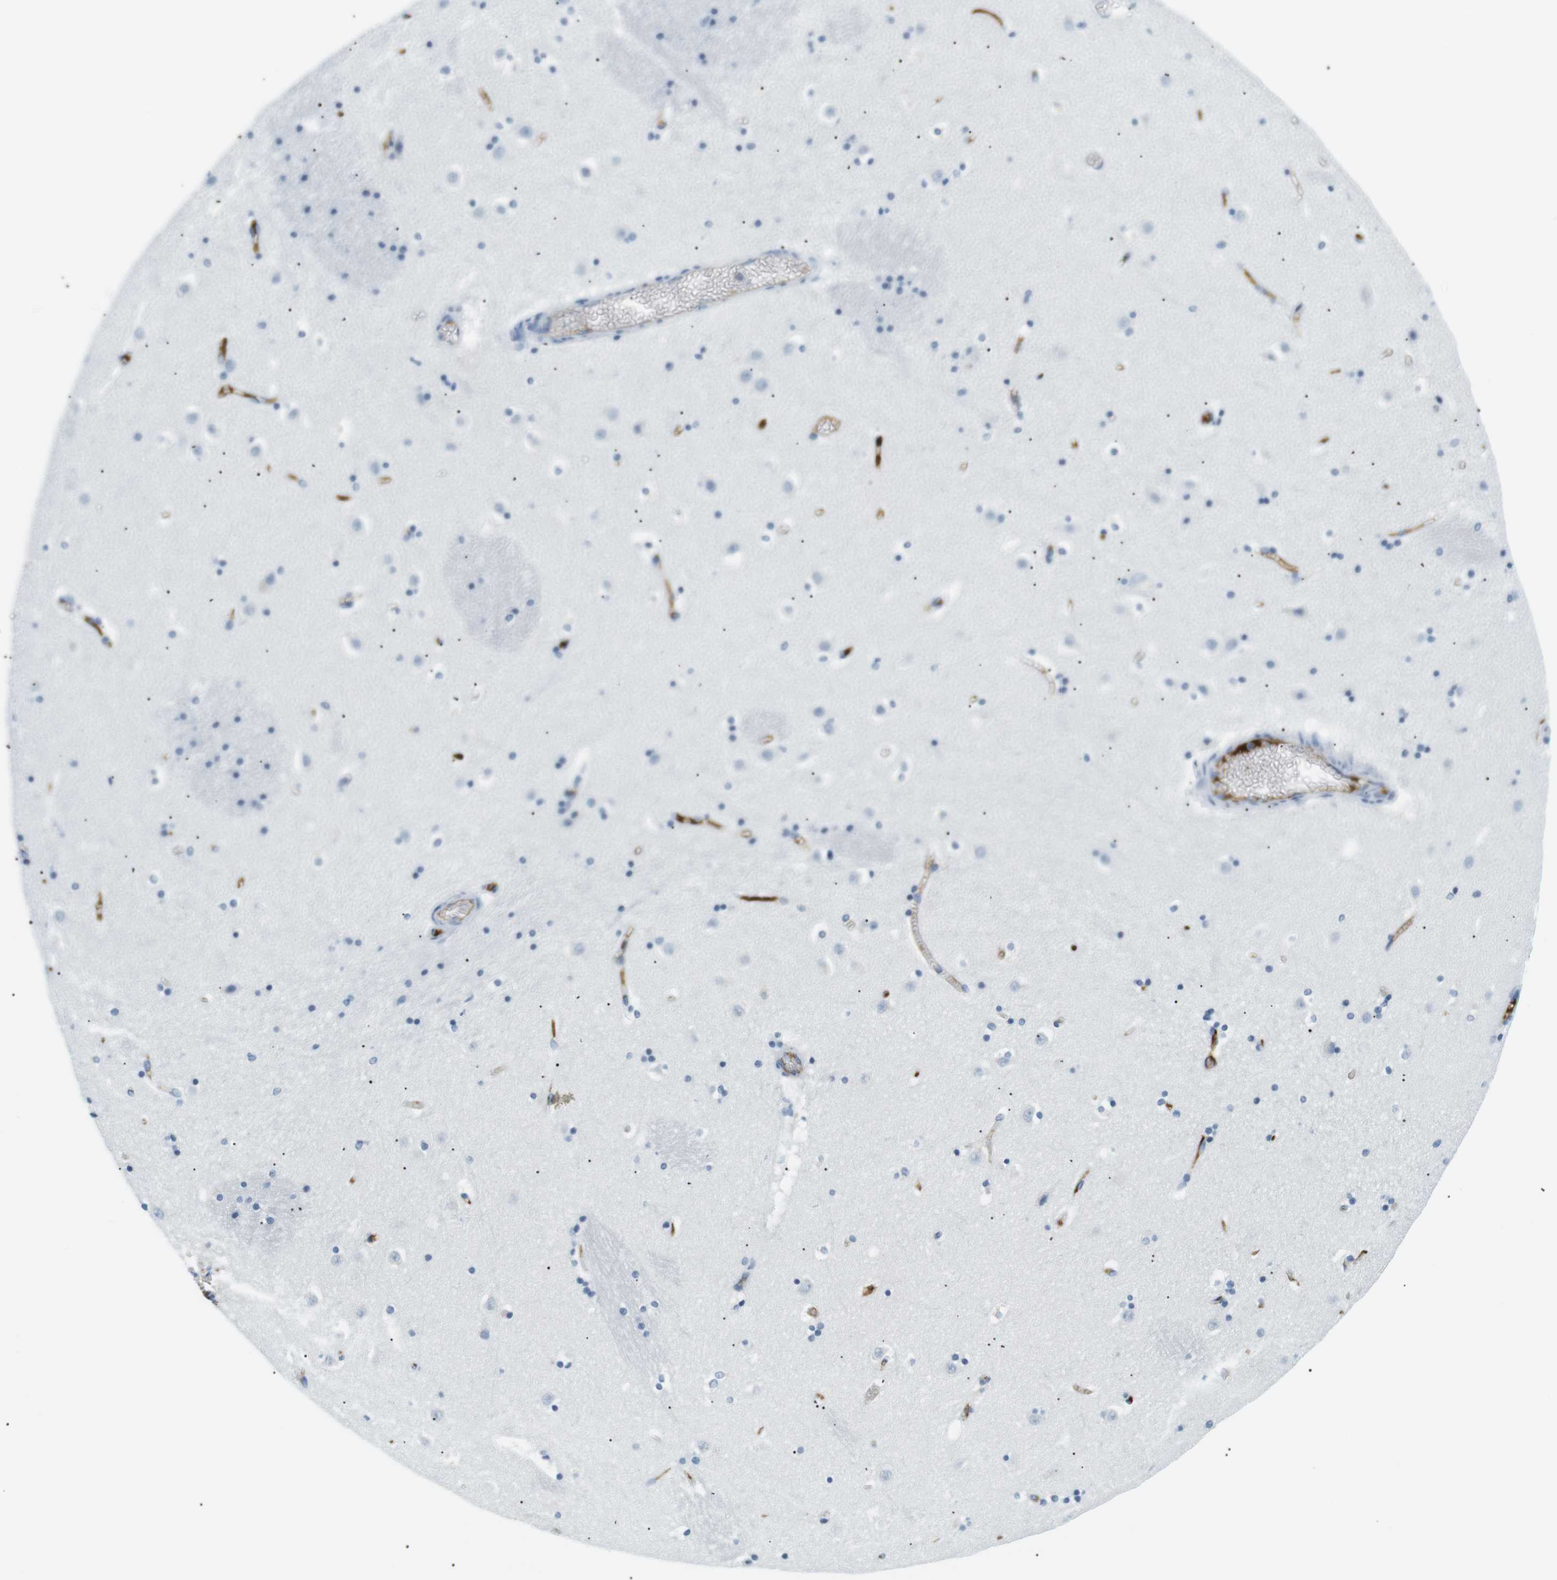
{"staining": {"intensity": "negative", "quantity": "none", "location": "none"}, "tissue": "caudate", "cell_type": "Glial cells", "image_type": "normal", "snomed": [{"axis": "morphology", "description": "Normal tissue, NOS"}, {"axis": "topography", "description": "Lateral ventricle wall"}], "caption": "Glial cells show no significant protein expression in normal caudate.", "gene": "APOB", "patient": {"sex": "male", "age": 45}}